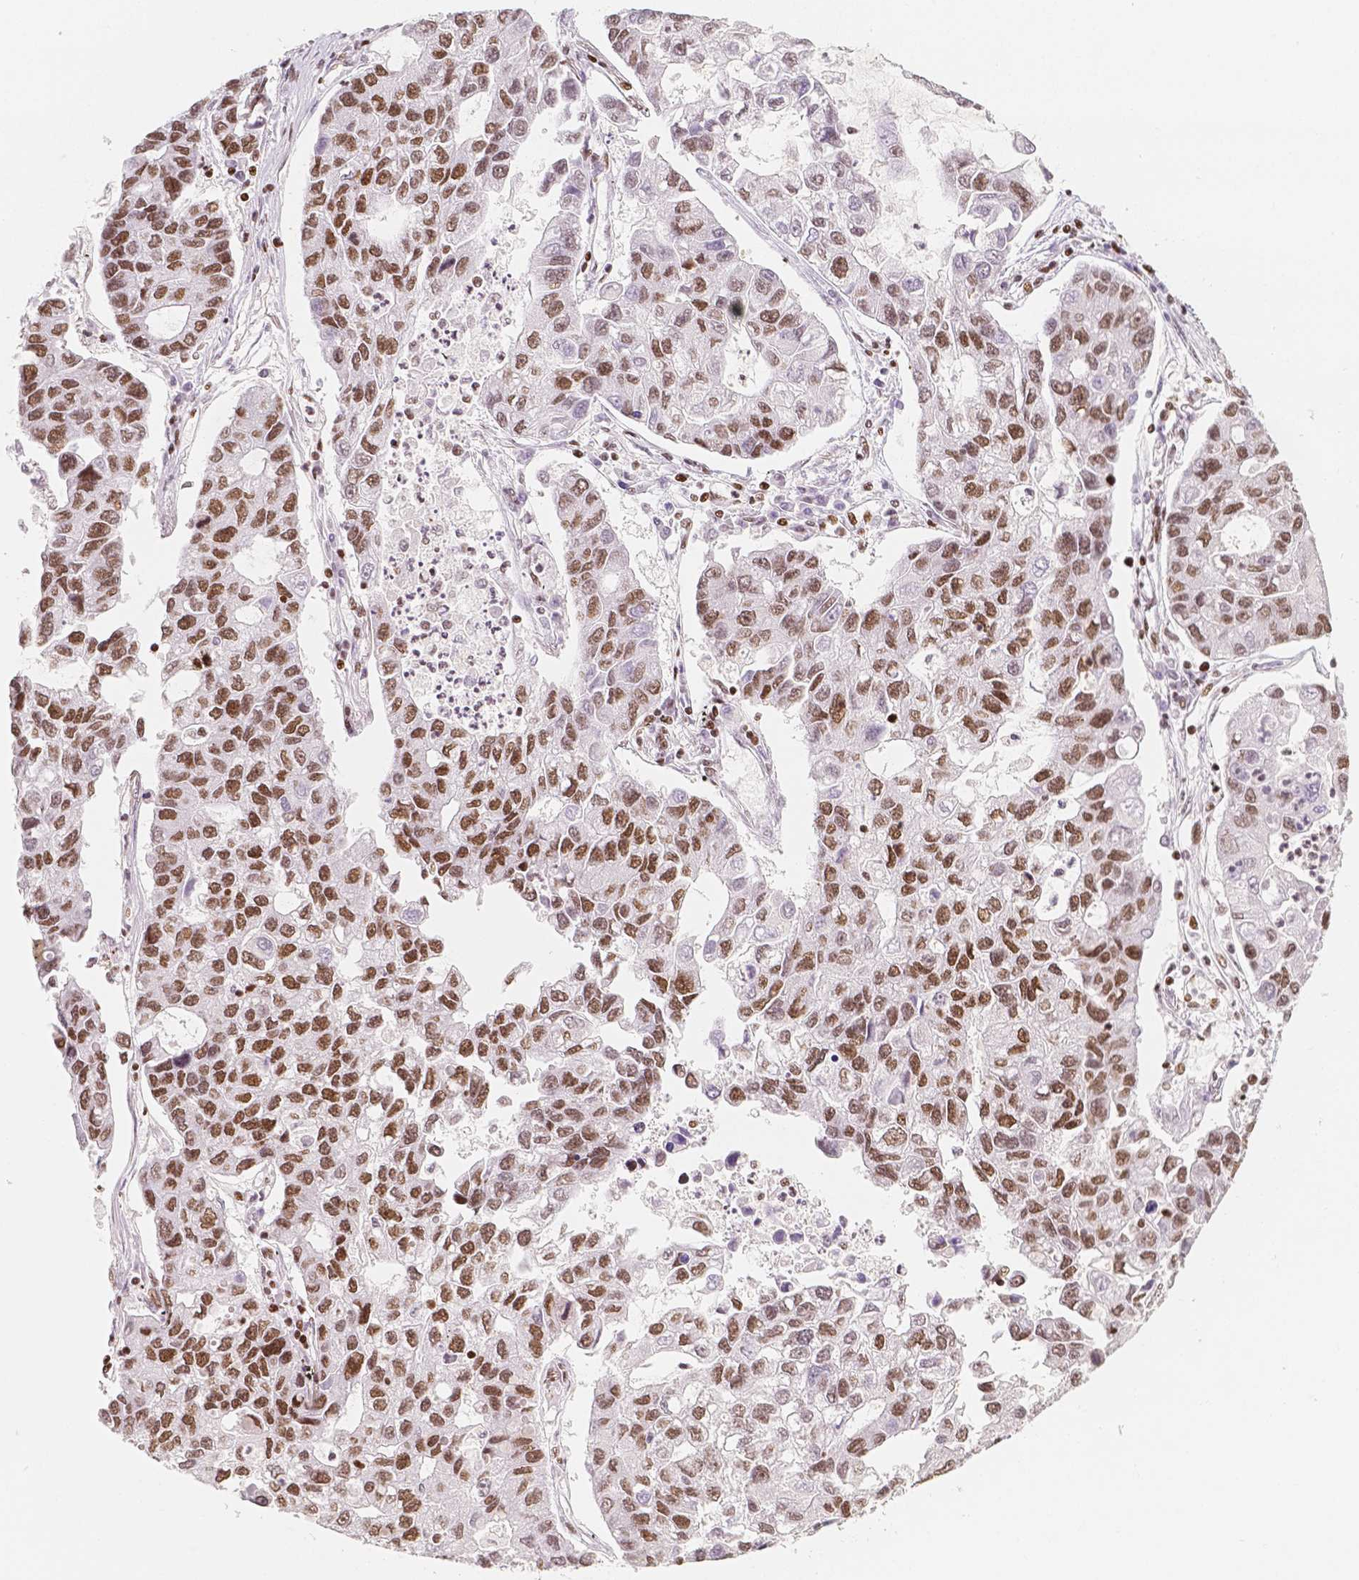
{"staining": {"intensity": "moderate", "quantity": ">75%", "location": "nuclear"}, "tissue": "lung cancer", "cell_type": "Tumor cells", "image_type": "cancer", "snomed": [{"axis": "morphology", "description": "Adenocarcinoma, NOS"}, {"axis": "topography", "description": "Bronchus"}, {"axis": "topography", "description": "Lung"}], "caption": "Immunohistochemical staining of human lung adenocarcinoma demonstrates medium levels of moderate nuclear protein positivity in approximately >75% of tumor cells.", "gene": "HDAC1", "patient": {"sex": "female", "age": 51}}